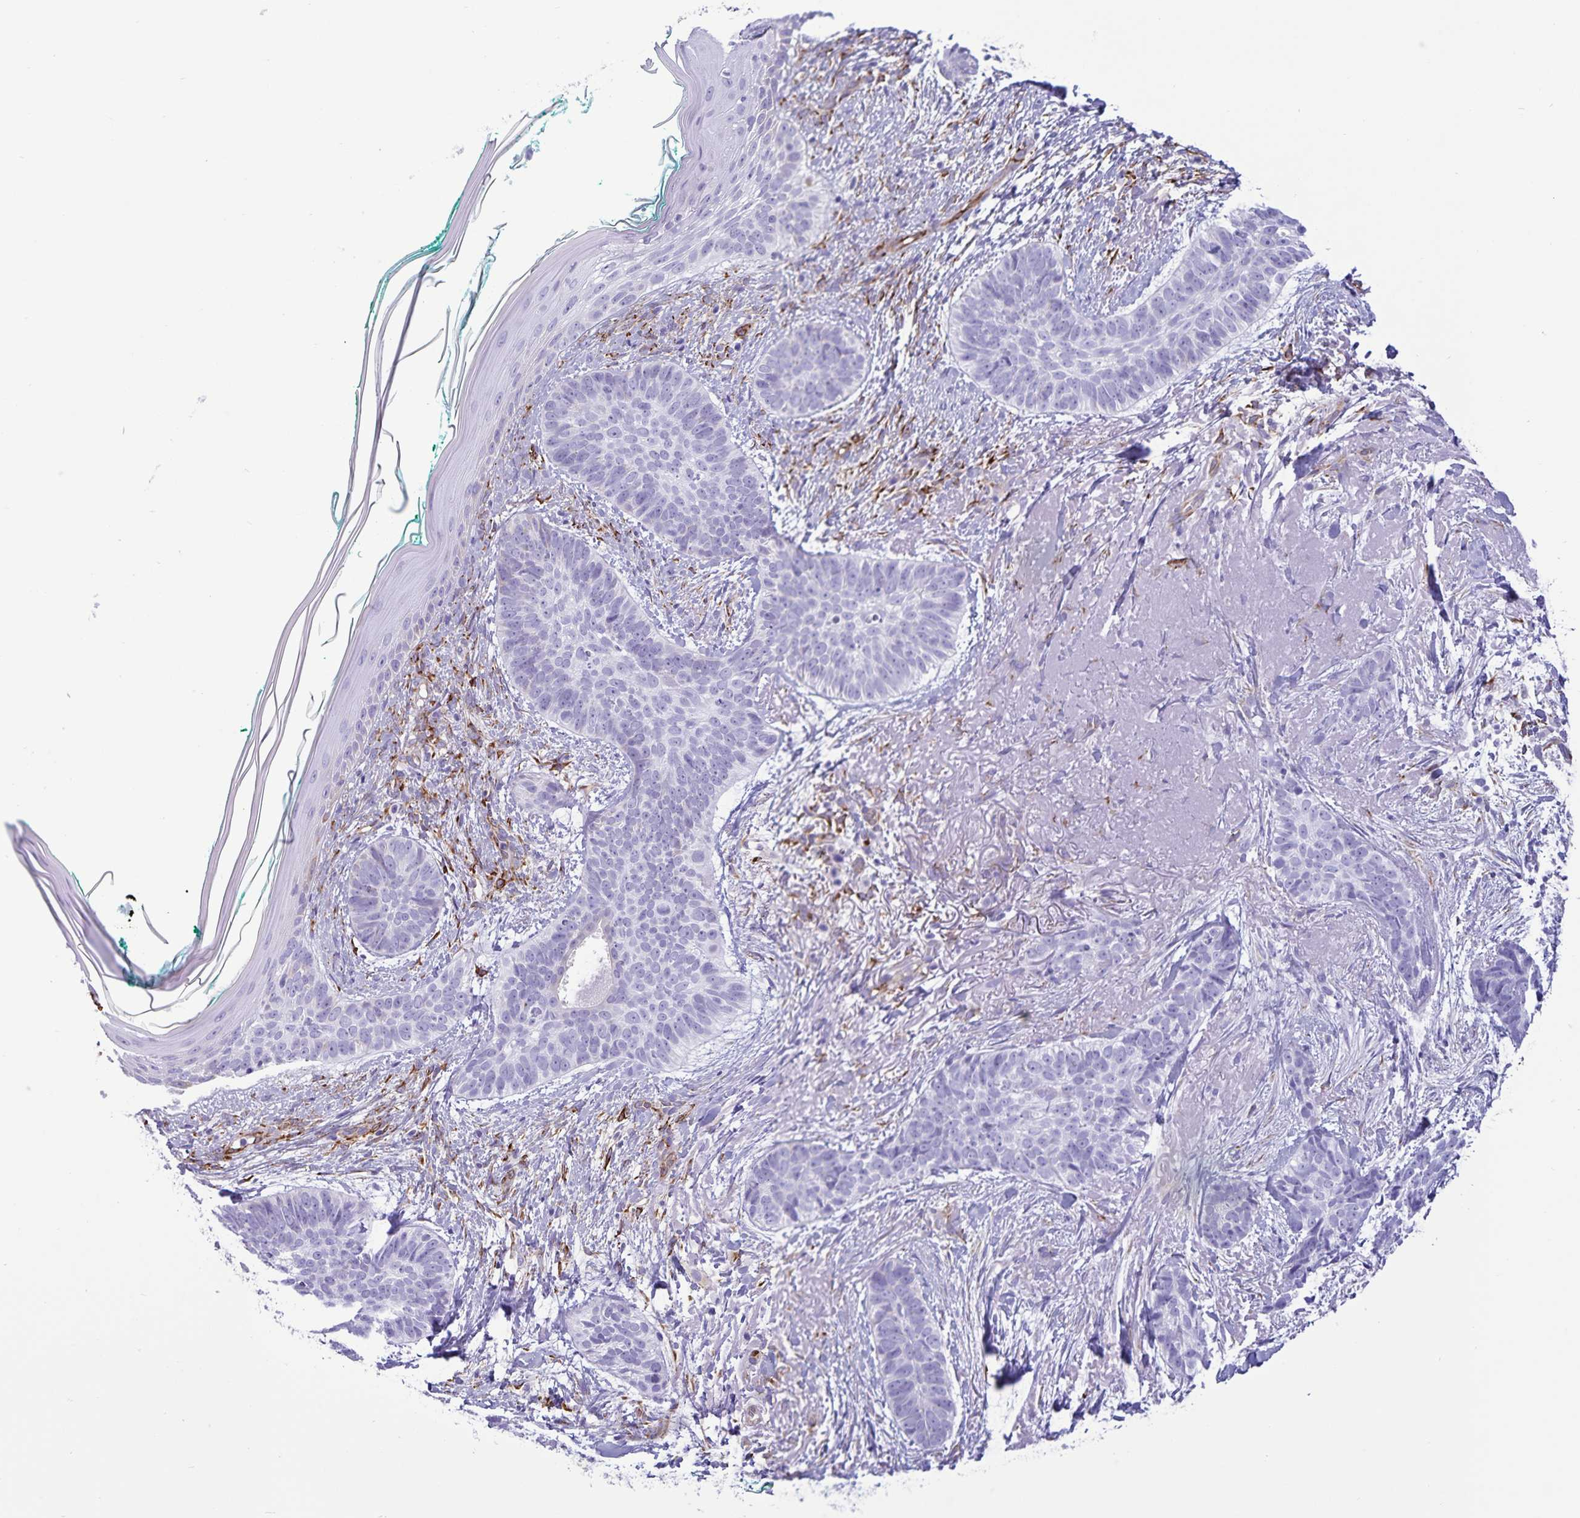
{"staining": {"intensity": "negative", "quantity": "none", "location": "none"}, "tissue": "skin cancer", "cell_type": "Tumor cells", "image_type": "cancer", "snomed": [{"axis": "morphology", "description": "Basal cell carcinoma"}, {"axis": "topography", "description": "Skin"}, {"axis": "topography", "description": "Skin of face"}, {"axis": "topography", "description": "Skin of nose"}], "caption": "Immunohistochemistry of human basal cell carcinoma (skin) exhibits no positivity in tumor cells.", "gene": "RCN1", "patient": {"sex": "female", "age": 86}}